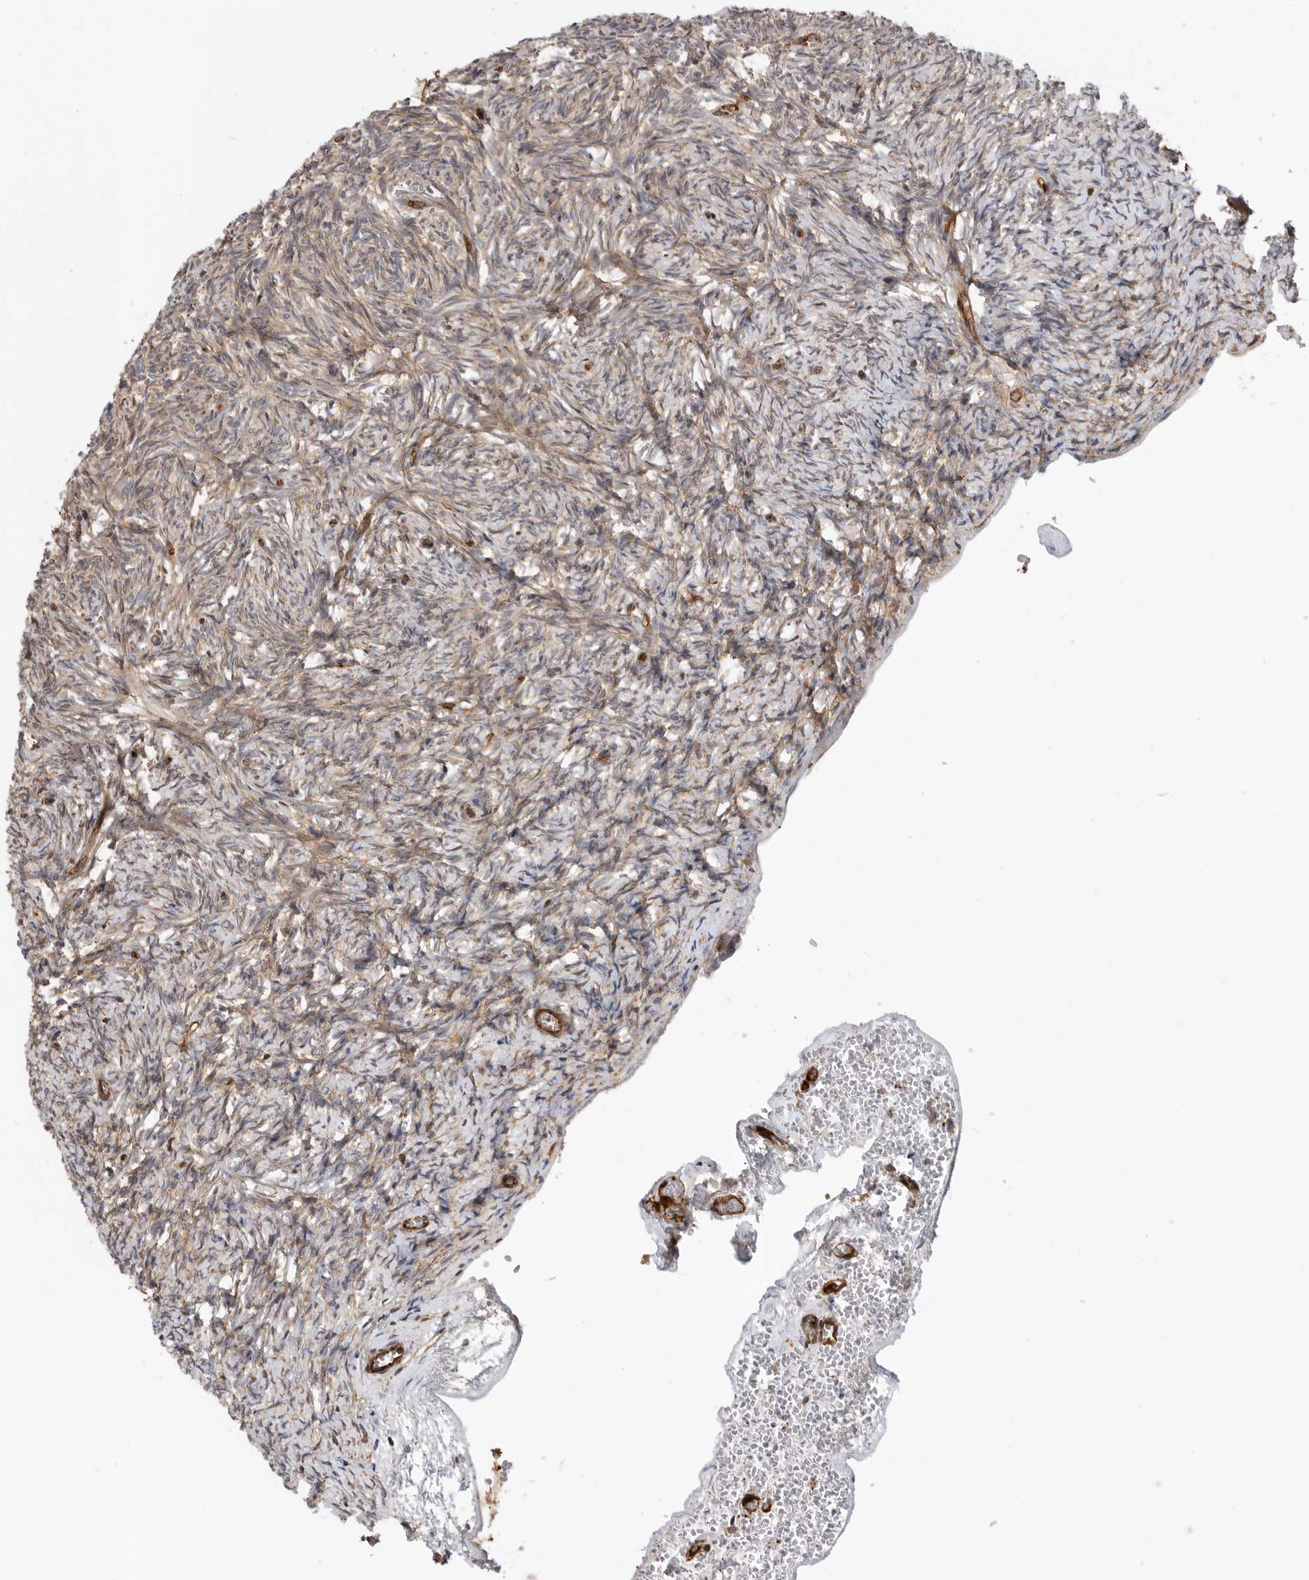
{"staining": {"intensity": "moderate", "quantity": ">75%", "location": "cytoplasmic/membranous"}, "tissue": "ovary", "cell_type": "Ovarian stroma cells", "image_type": "normal", "snomed": [{"axis": "morphology", "description": "Normal tissue, NOS"}, {"axis": "topography", "description": "Ovary"}], "caption": "Ovarian stroma cells display moderate cytoplasmic/membranous positivity in approximately >75% of cells in normal ovary.", "gene": "GPATCH2", "patient": {"sex": "female", "age": 34}}